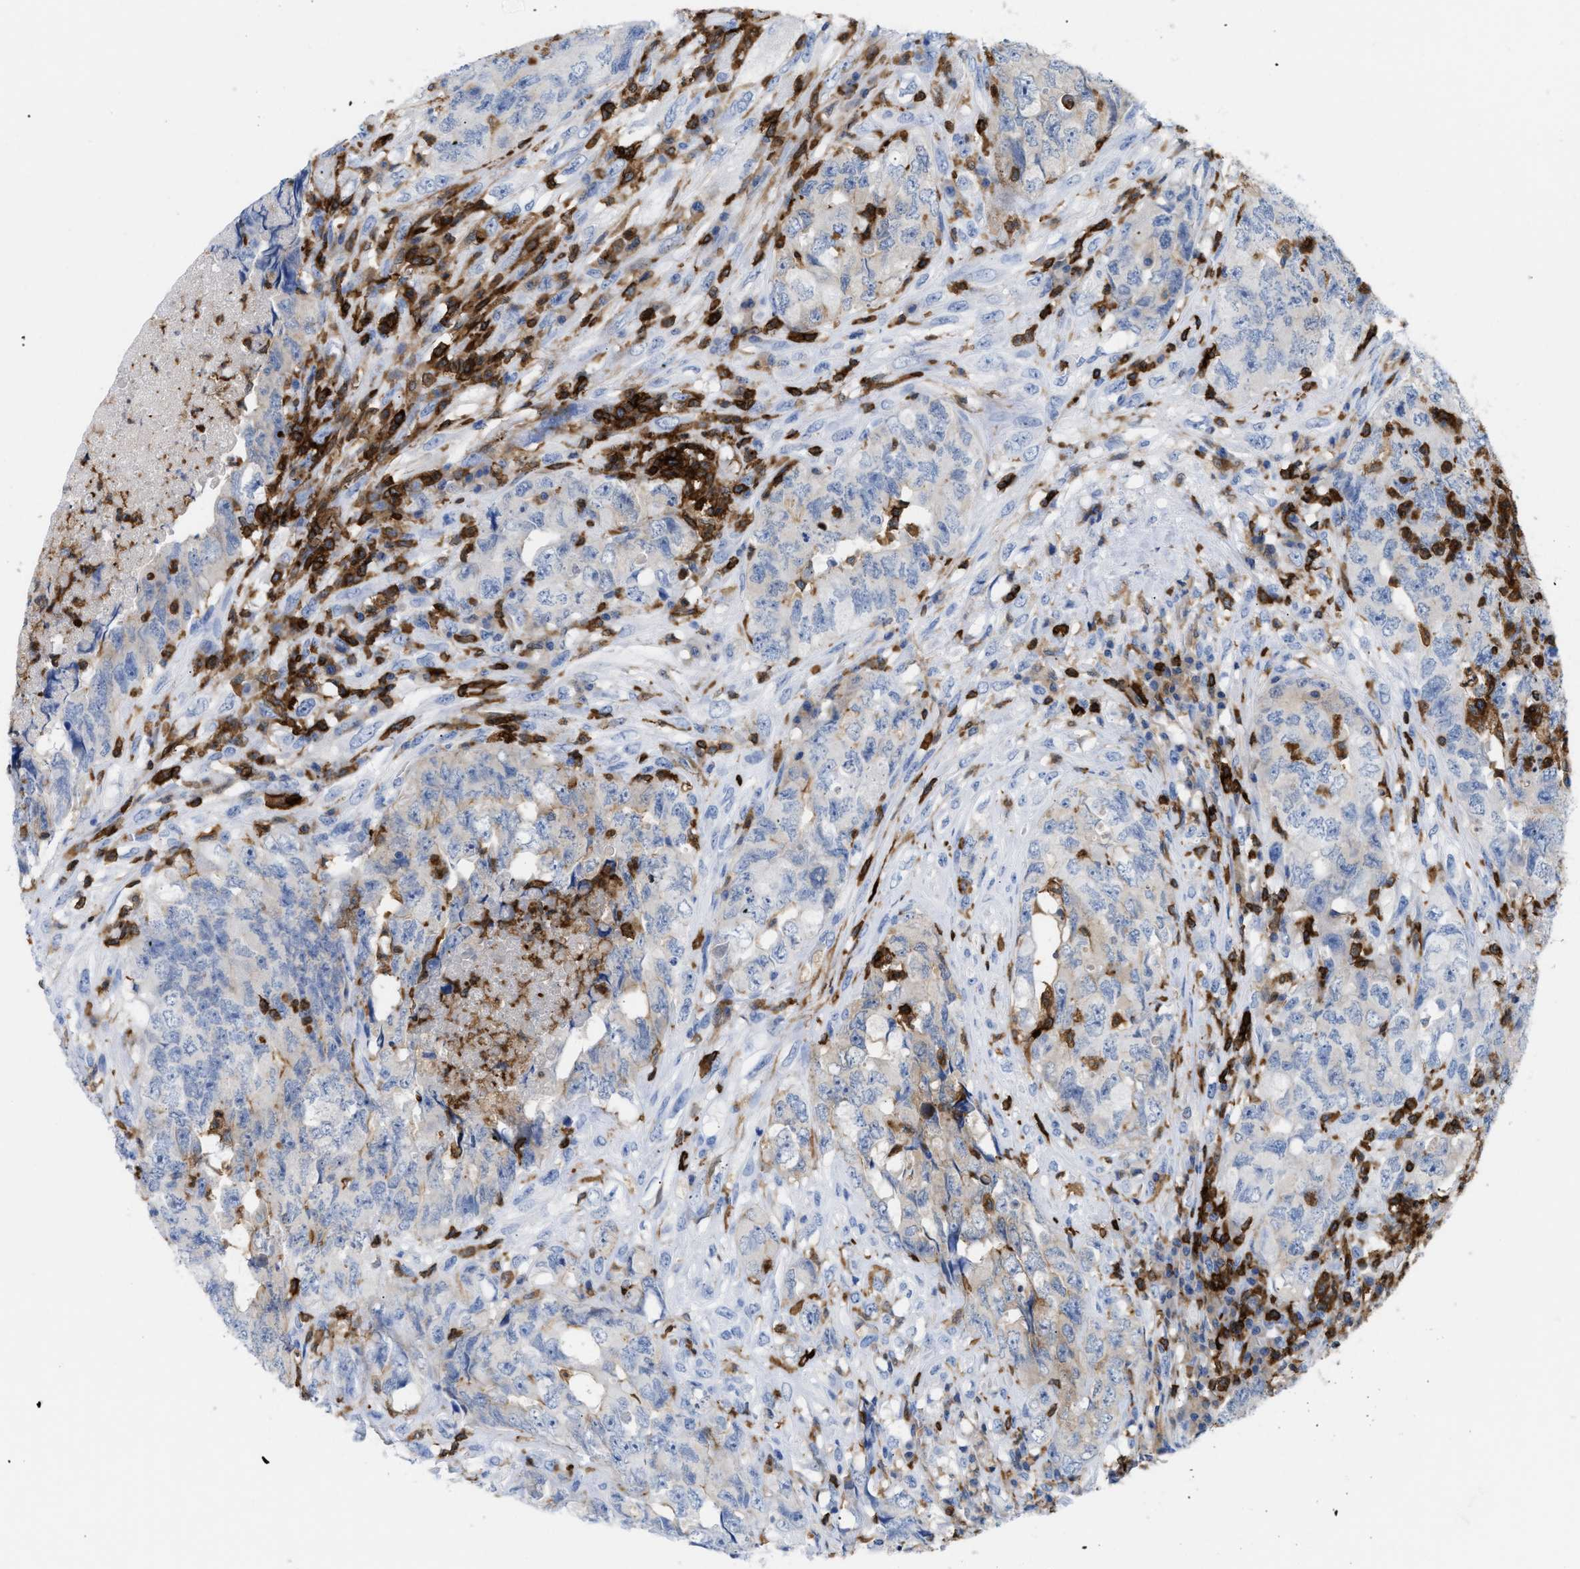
{"staining": {"intensity": "negative", "quantity": "none", "location": "none"}, "tissue": "testis cancer", "cell_type": "Tumor cells", "image_type": "cancer", "snomed": [{"axis": "morphology", "description": "Carcinoma, Embryonal, NOS"}, {"axis": "topography", "description": "Testis"}], "caption": "Micrograph shows no protein staining in tumor cells of testis embryonal carcinoma tissue.", "gene": "LCP1", "patient": {"sex": "male", "age": 32}}